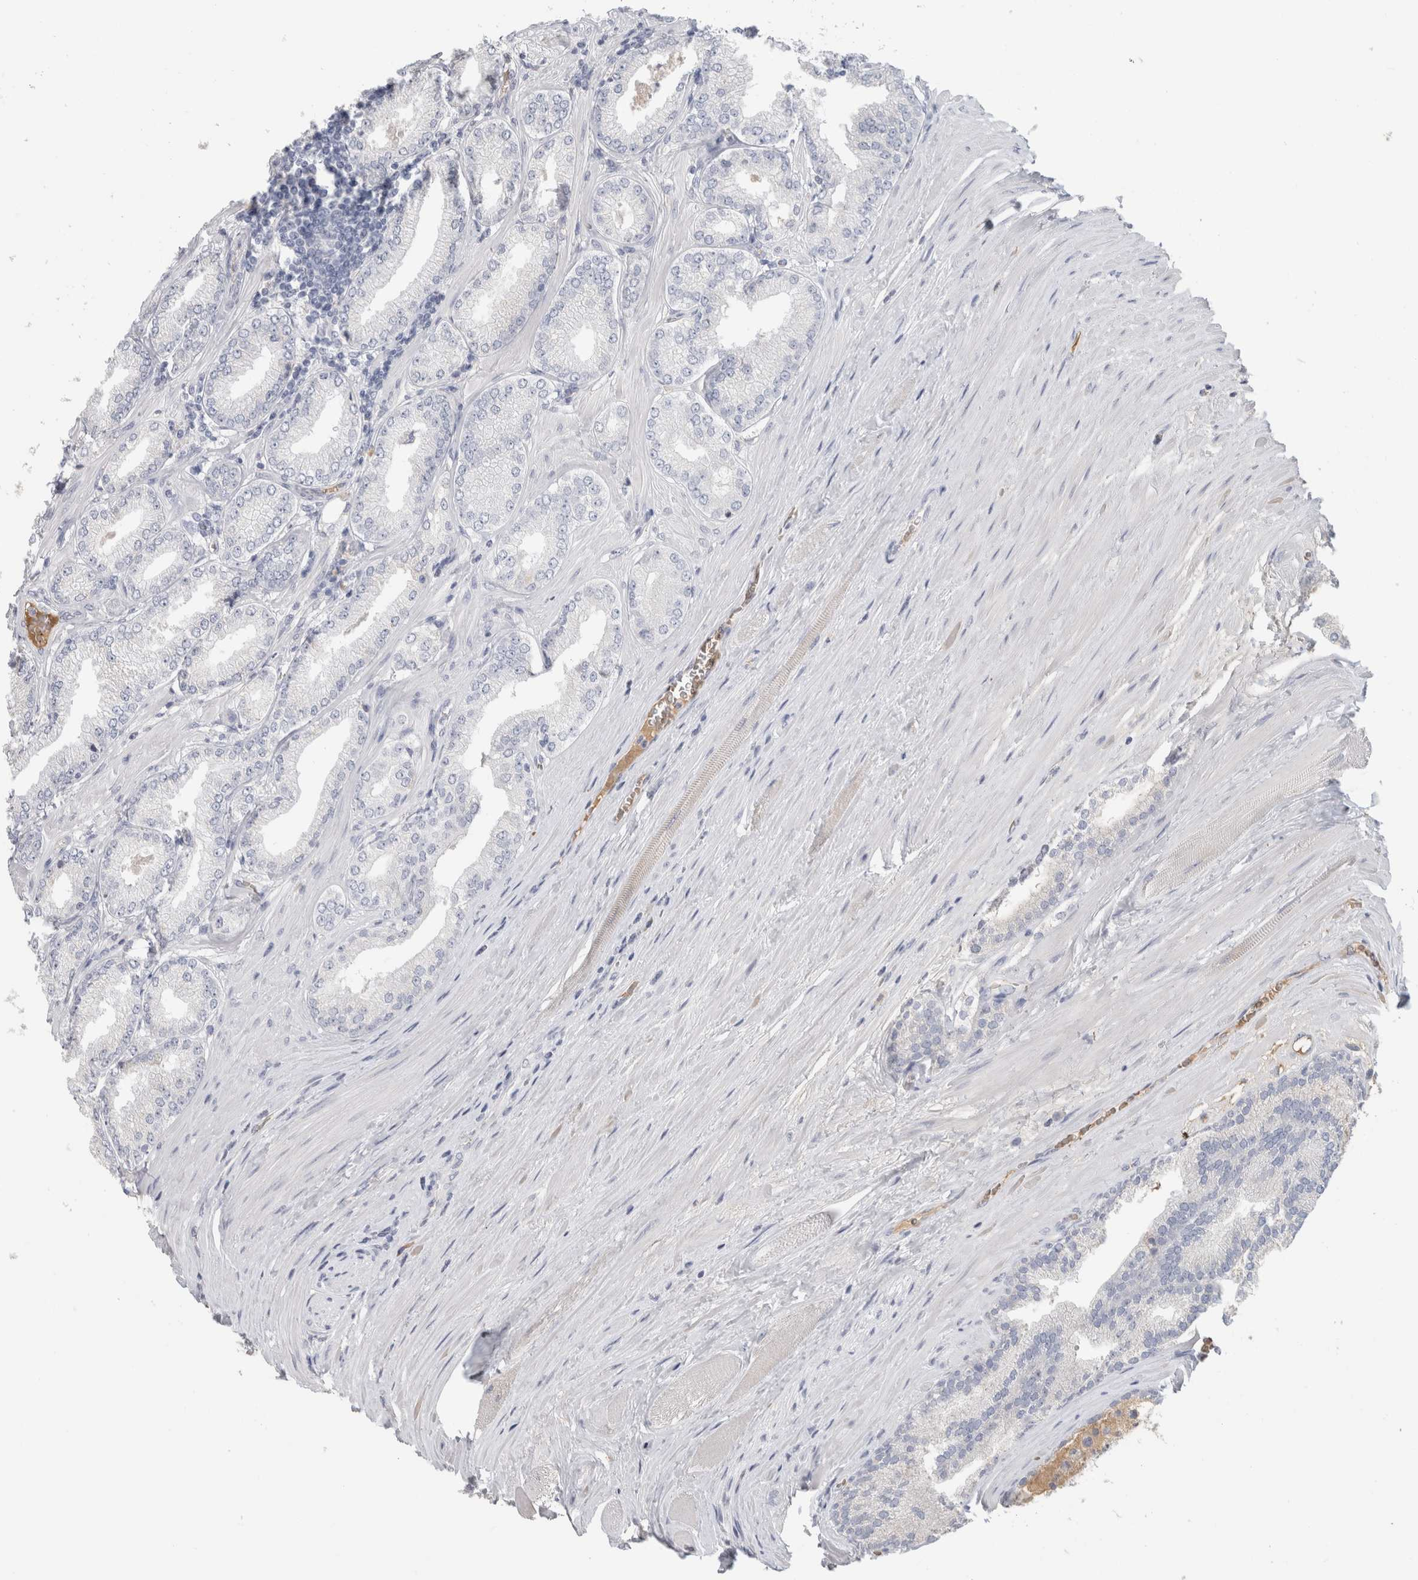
{"staining": {"intensity": "negative", "quantity": "none", "location": "none"}, "tissue": "prostate cancer", "cell_type": "Tumor cells", "image_type": "cancer", "snomed": [{"axis": "morphology", "description": "Adenocarcinoma, Low grade"}, {"axis": "topography", "description": "Prostate"}], "caption": "Immunohistochemistry of human prostate cancer (adenocarcinoma (low-grade)) demonstrates no staining in tumor cells.", "gene": "CA1", "patient": {"sex": "male", "age": 62}}